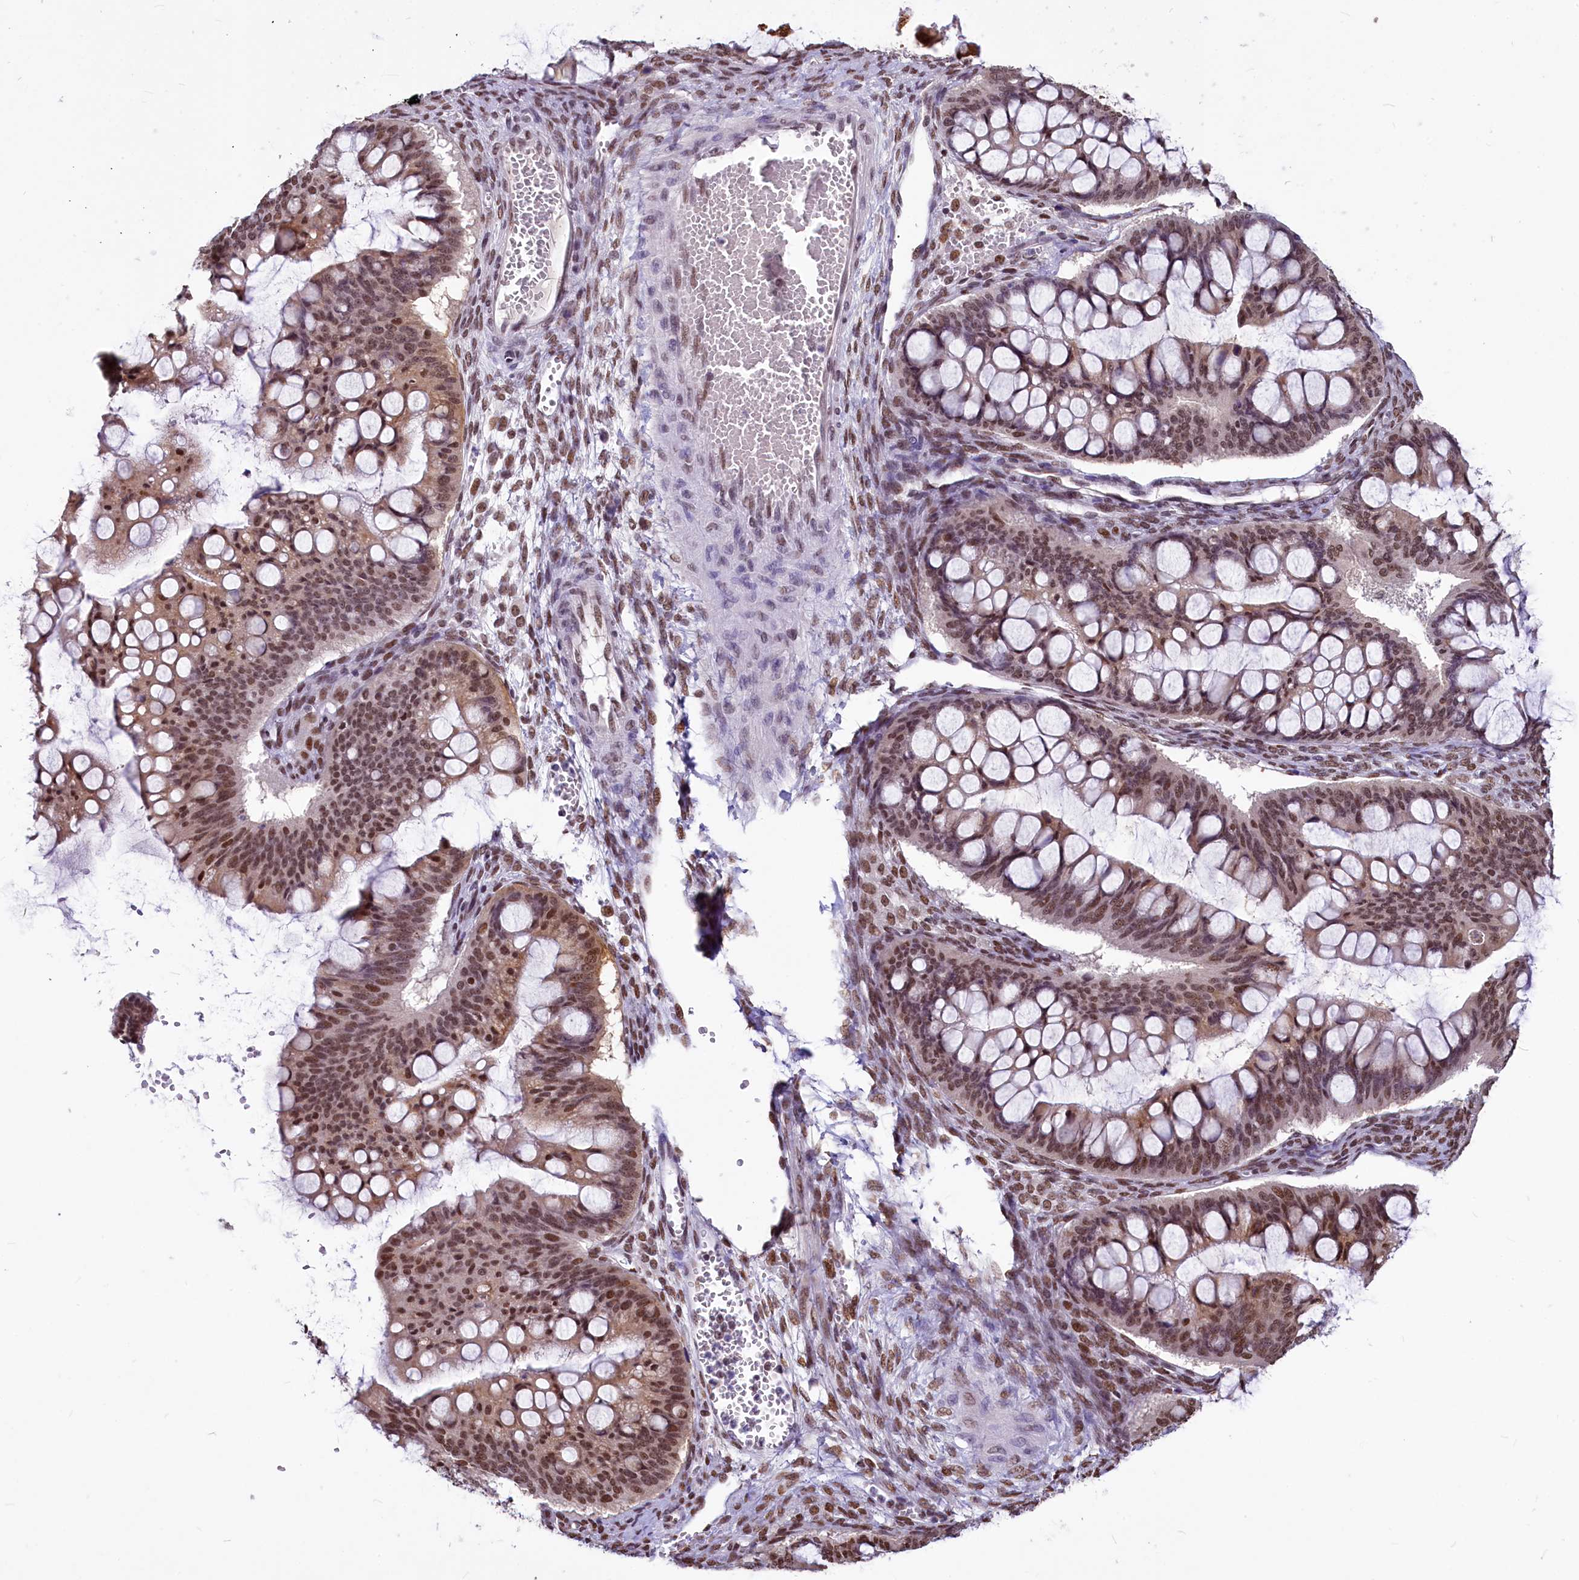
{"staining": {"intensity": "moderate", "quantity": ">75%", "location": "nuclear"}, "tissue": "ovarian cancer", "cell_type": "Tumor cells", "image_type": "cancer", "snomed": [{"axis": "morphology", "description": "Cystadenocarcinoma, mucinous, NOS"}, {"axis": "topography", "description": "Ovary"}], "caption": "A high-resolution histopathology image shows immunohistochemistry staining of mucinous cystadenocarcinoma (ovarian), which exhibits moderate nuclear expression in about >75% of tumor cells. The staining was performed using DAB (3,3'-diaminobenzidine) to visualize the protein expression in brown, while the nuclei were stained in blue with hematoxylin (Magnification: 20x).", "gene": "PARPBP", "patient": {"sex": "female", "age": 73}}